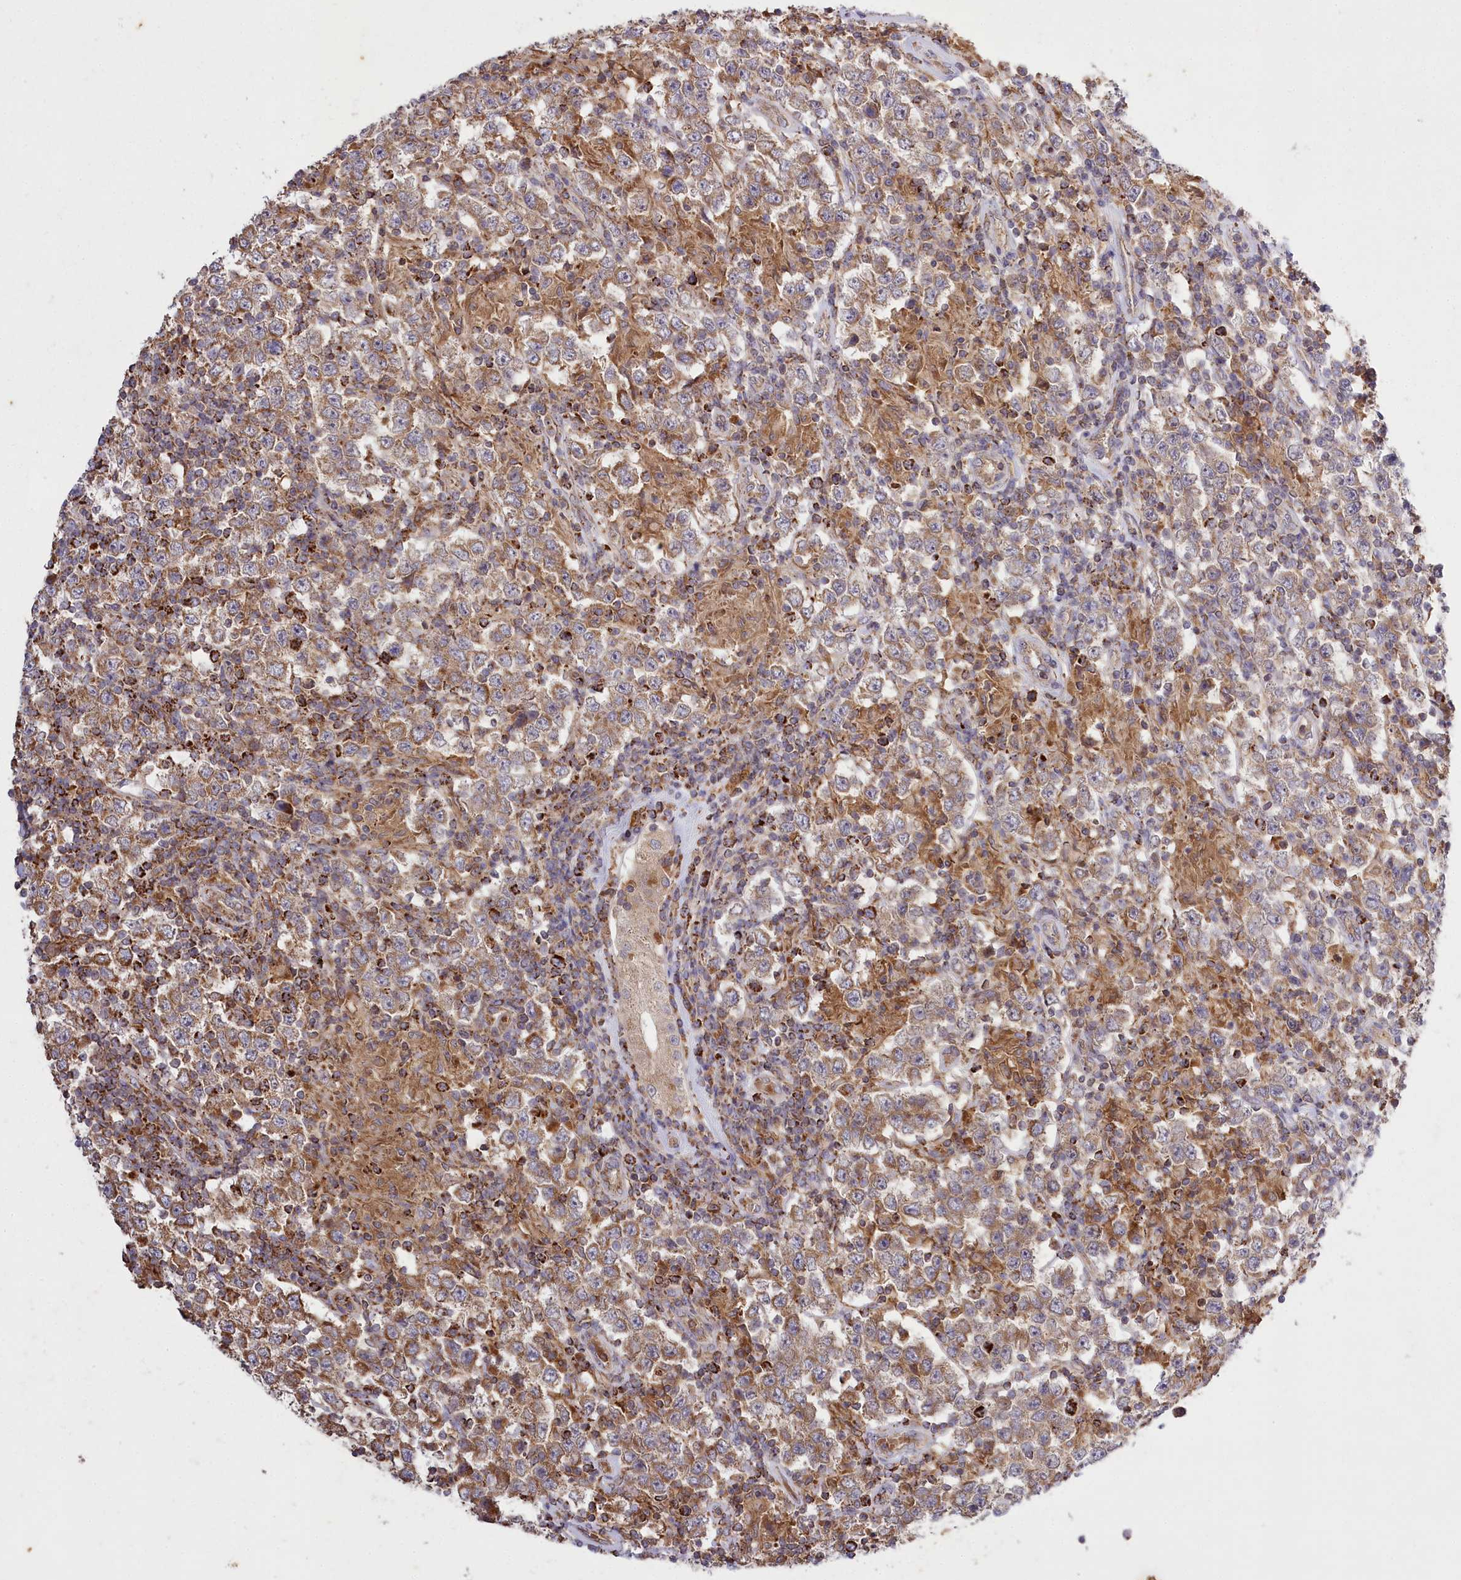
{"staining": {"intensity": "moderate", "quantity": ">75%", "location": "cytoplasmic/membranous"}, "tissue": "testis cancer", "cell_type": "Tumor cells", "image_type": "cancer", "snomed": [{"axis": "morphology", "description": "Normal tissue, NOS"}, {"axis": "morphology", "description": "Urothelial carcinoma, High grade"}, {"axis": "morphology", "description": "Seminoma, NOS"}, {"axis": "morphology", "description": "Carcinoma, Embryonal, NOS"}, {"axis": "topography", "description": "Urinary bladder"}, {"axis": "topography", "description": "Testis"}], "caption": "Immunohistochemistry photomicrograph of urothelial carcinoma (high-grade) (testis) stained for a protein (brown), which reveals medium levels of moderate cytoplasmic/membranous staining in about >75% of tumor cells.", "gene": "CARD19", "patient": {"sex": "male", "age": 41}}